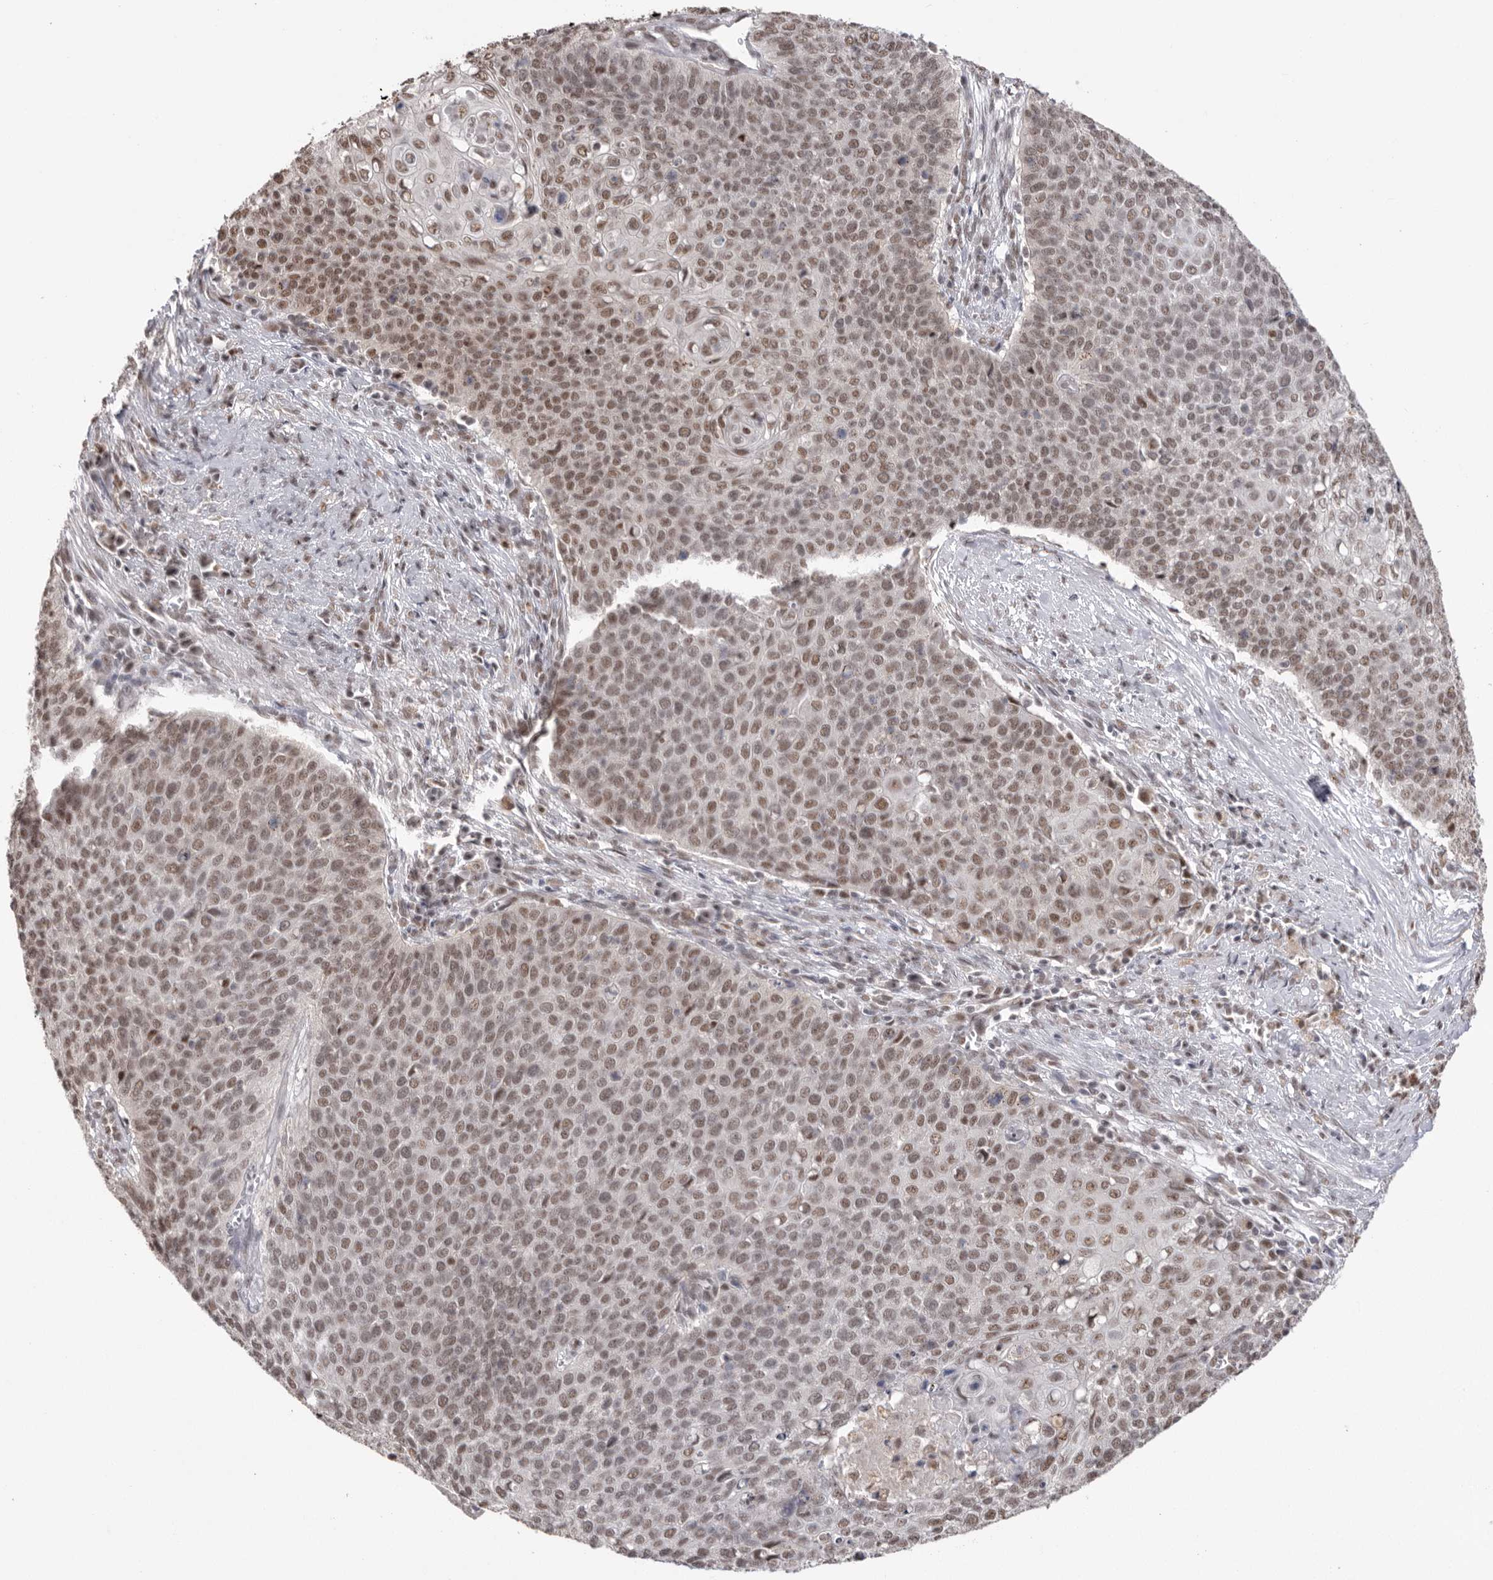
{"staining": {"intensity": "moderate", "quantity": ">75%", "location": "nuclear"}, "tissue": "cervical cancer", "cell_type": "Tumor cells", "image_type": "cancer", "snomed": [{"axis": "morphology", "description": "Squamous cell carcinoma, NOS"}, {"axis": "topography", "description": "Cervix"}], "caption": "Moderate nuclear protein staining is appreciated in approximately >75% of tumor cells in cervical cancer (squamous cell carcinoma).", "gene": "BCLAF3", "patient": {"sex": "female", "age": 39}}